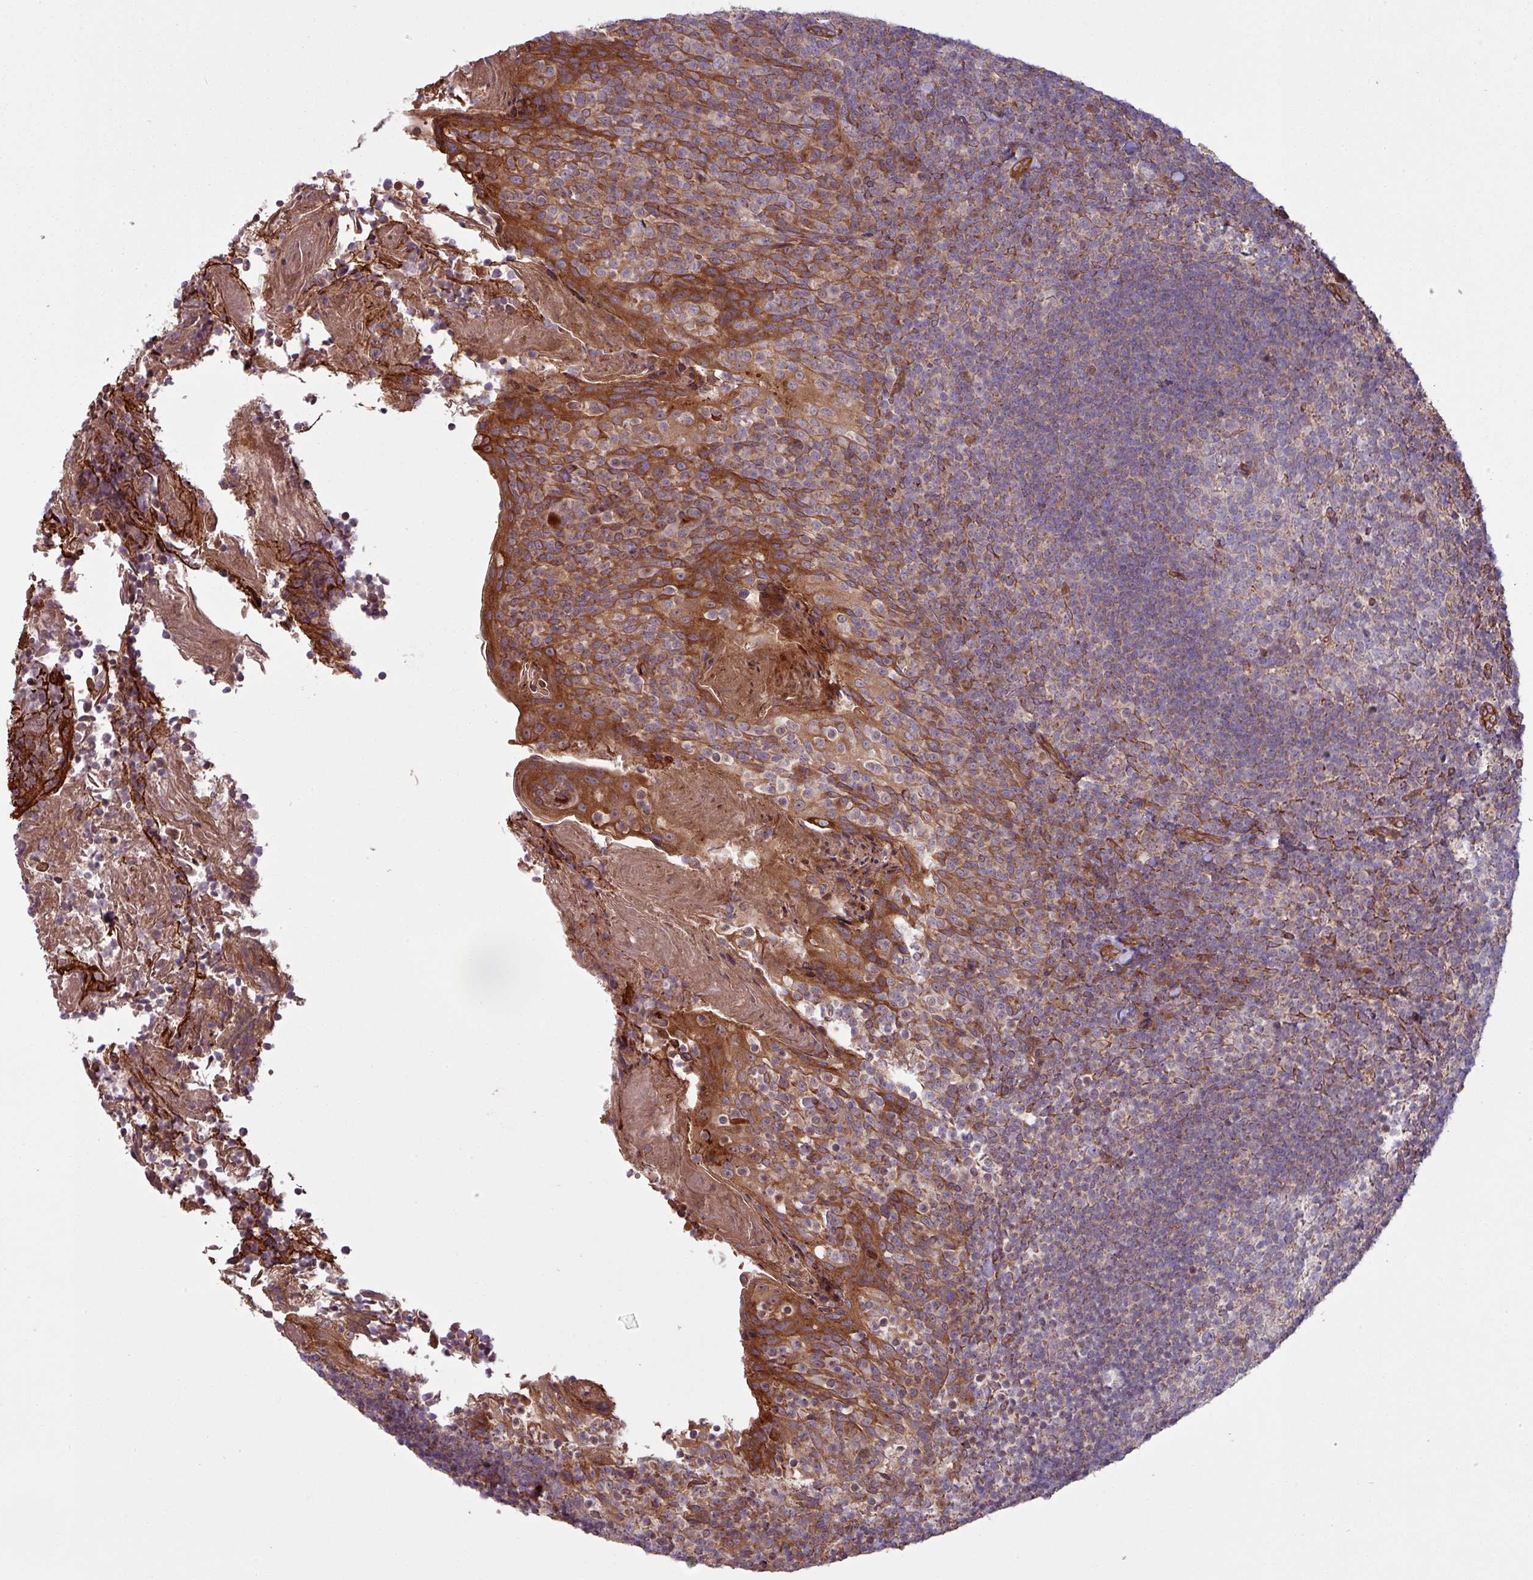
{"staining": {"intensity": "moderate", "quantity": "<25%", "location": "cytoplasmic/membranous"}, "tissue": "tonsil", "cell_type": "Germinal center cells", "image_type": "normal", "snomed": [{"axis": "morphology", "description": "Normal tissue, NOS"}, {"axis": "topography", "description": "Tonsil"}], "caption": "There is low levels of moderate cytoplasmic/membranous staining in germinal center cells of normal tonsil, as demonstrated by immunohistochemical staining (brown color).", "gene": "SNRNP25", "patient": {"sex": "female", "age": 10}}